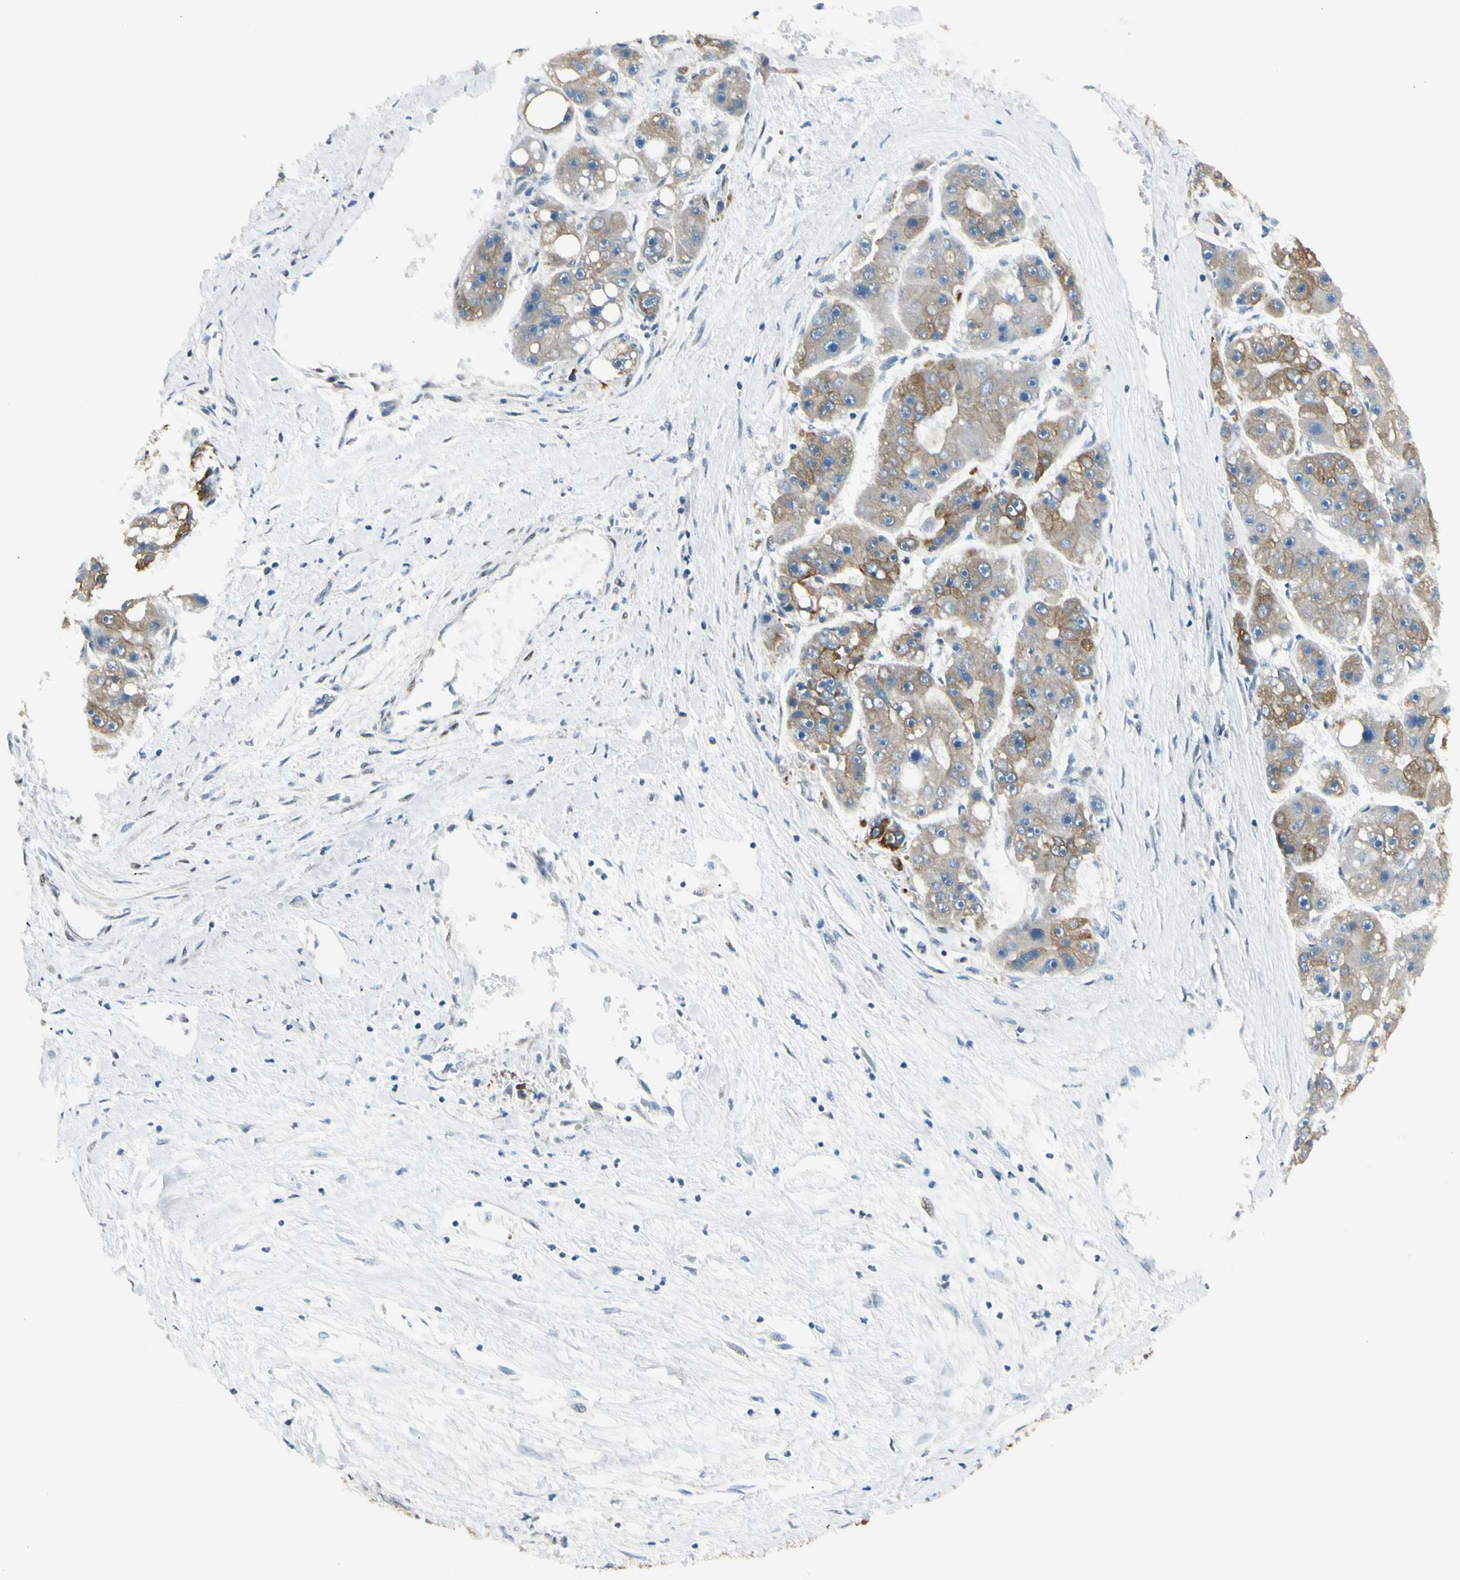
{"staining": {"intensity": "moderate", "quantity": "25%-75%", "location": "cytoplasmic/membranous"}, "tissue": "liver cancer", "cell_type": "Tumor cells", "image_type": "cancer", "snomed": [{"axis": "morphology", "description": "Carcinoma, Hepatocellular, NOS"}, {"axis": "topography", "description": "Liver"}], "caption": "A medium amount of moderate cytoplasmic/membranous expression is seen in approximately 25%-75% of tumor cells in liver hepatocellular carcinoma tissue.", "gene": "ATXN1", "patient": {"sex": "female", "age": 61}}